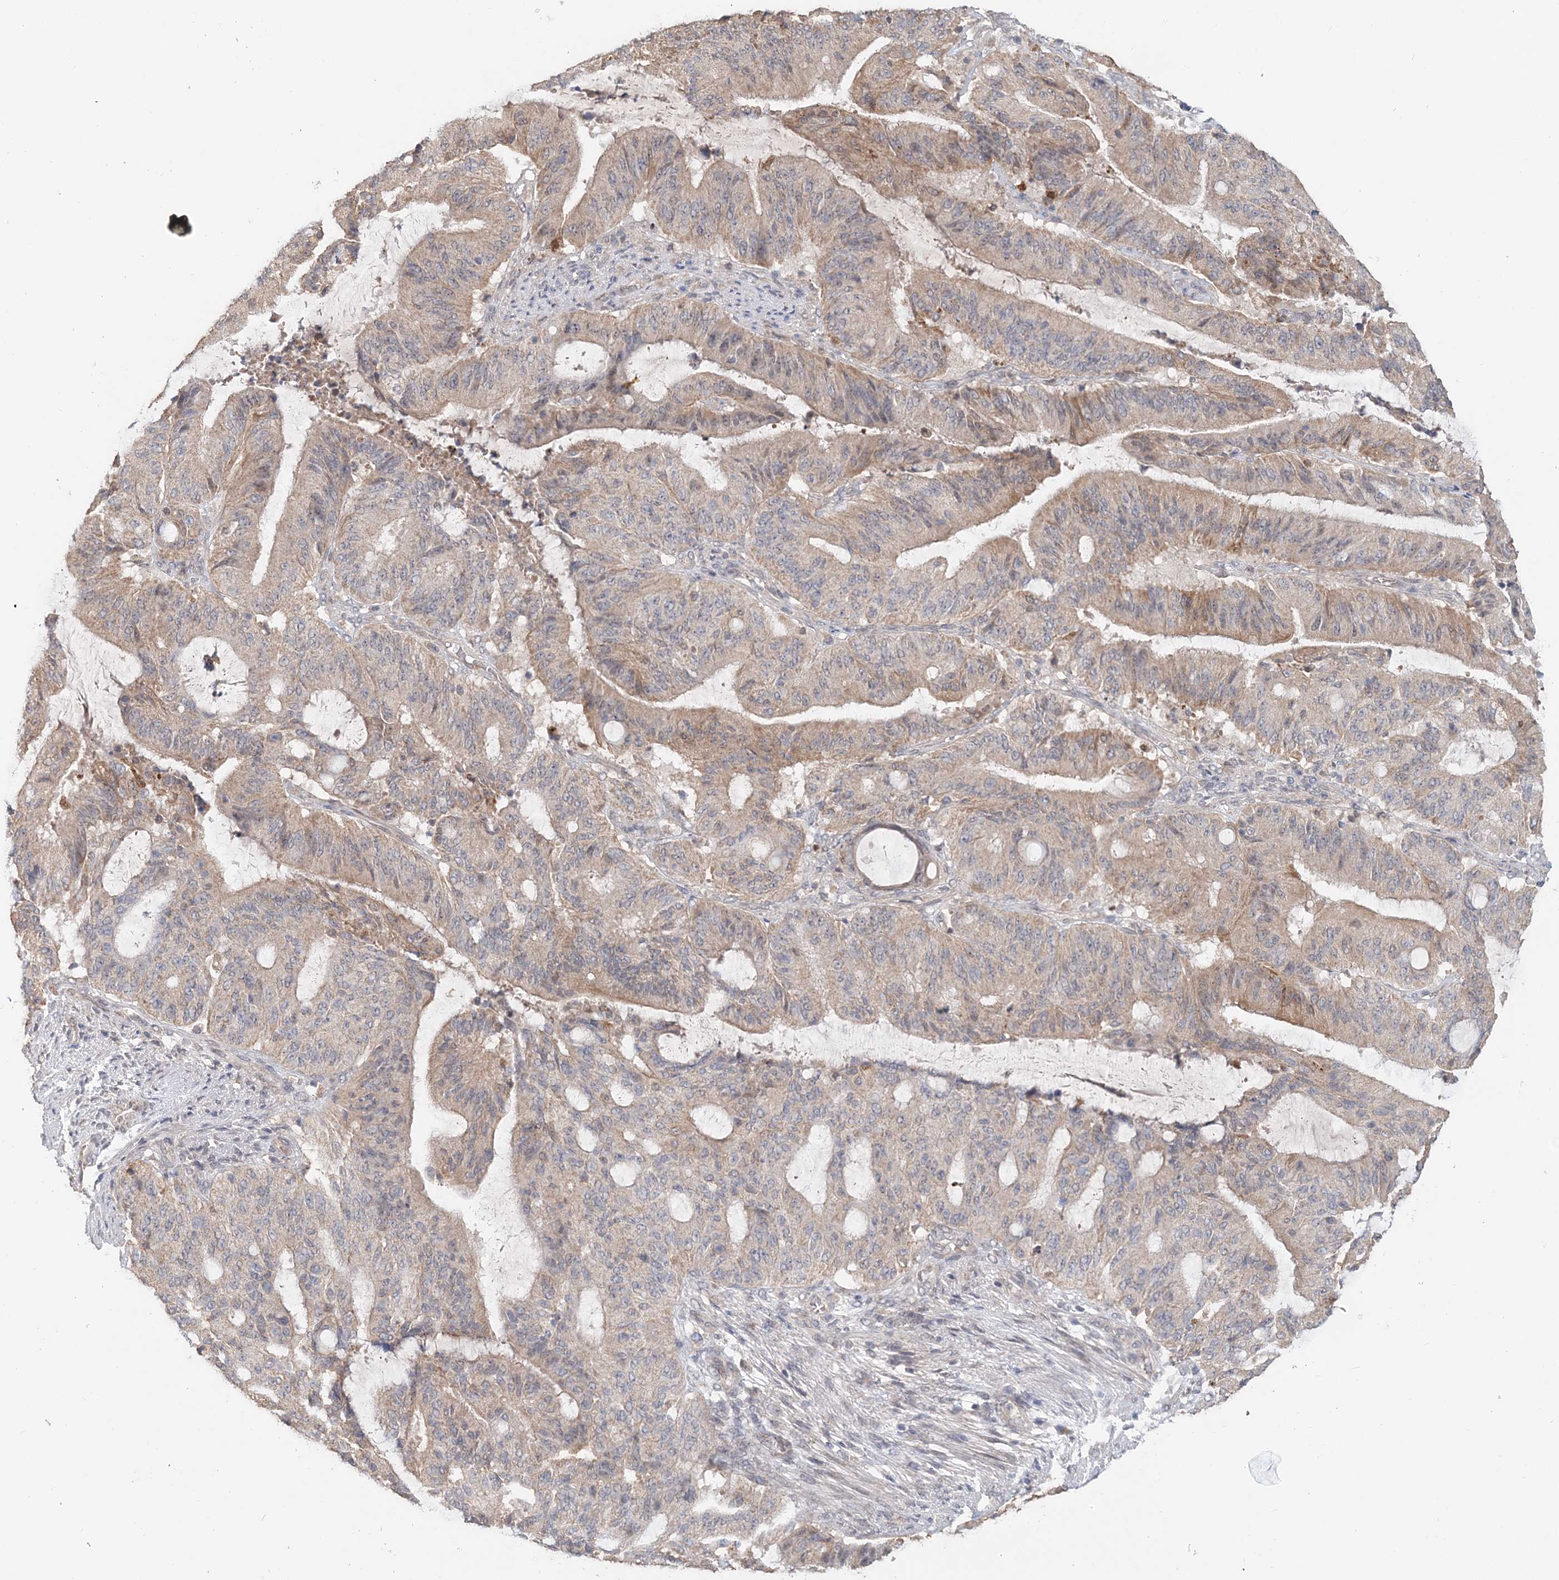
{"staining": {"intensity": "weak", "quantity": "25%-75%", "location": "cytoplasmic/membranous"}, "tissue": "liver cancer", "cell_type": "Tumor cells", "image_type": "cancer", "snomed": [{"axis": "morphology", "description": "Normal tissue, NOS"}, {"axis": "morphology", "description": "Cholangiocarcinoma"}, {"axis": "topography", "description": "Liver"}, {"axis": "topography", "description": "Peripheral nerve tissue"}], "caption": "About 25%-75% of tumor cells in human liver cancer demonstrate weak cytoplasmic/membranous protein staining as visualized by brown immunohistochemical staining.", "gene": "FBXO38", "patient": {"sex": "female", "age": 73}}